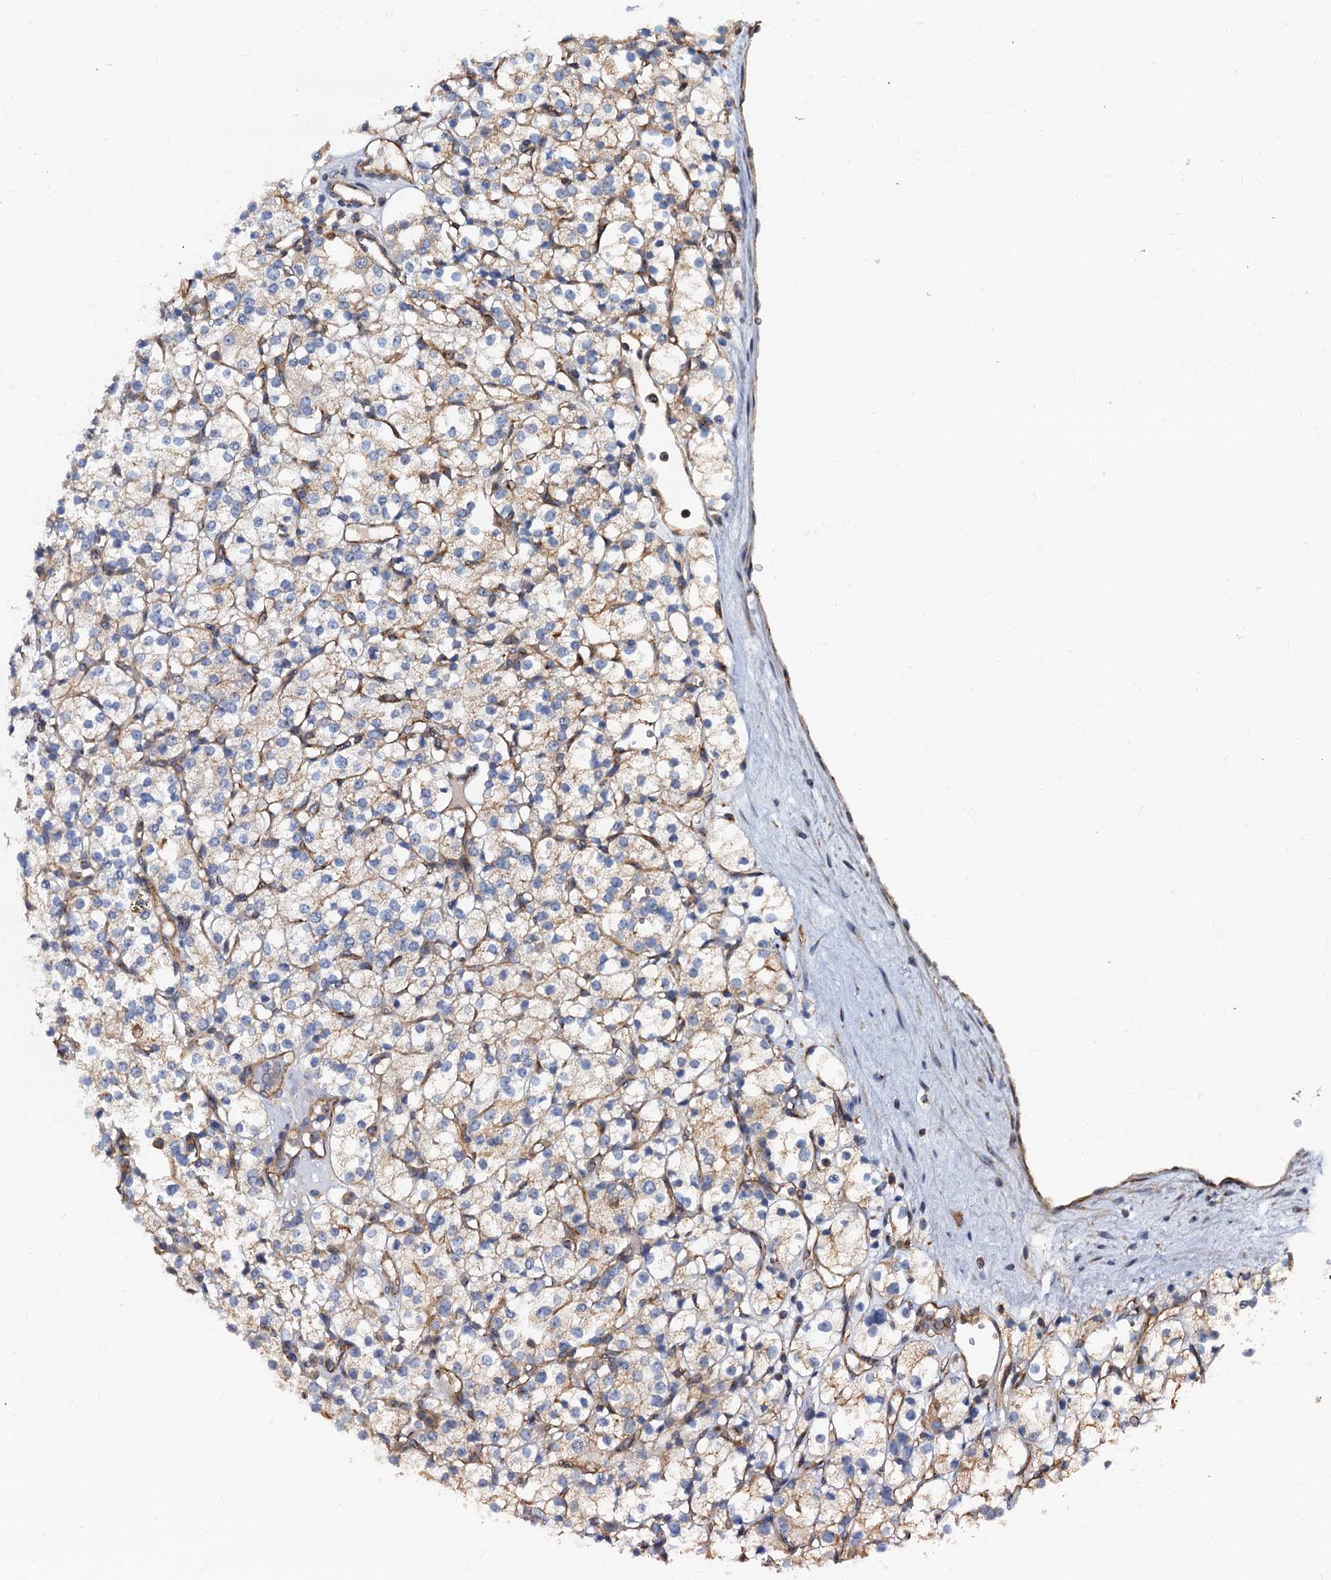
{"staining": {"intensity": "weak", "quantity": "25%-75%", "location": "cytoplasmic/membranous"}, "tissue": "renal cancer", "cell_type": "Tumor cells", "image_type": "cancer", "snomed": [{"axis": "morphology", "description": "Adenocarcinoma, NOS"}, {"axis": "topography", "description": "Kidney"}], "caption": "This is a photomicrograph of IHC staining of renal cancer (adenocarcinoma), which shows weak expression in the cytoplasmic/membranous of tumor cells.", "gene": "NGRN", "patient": {"sex": "male", "age": 77}}